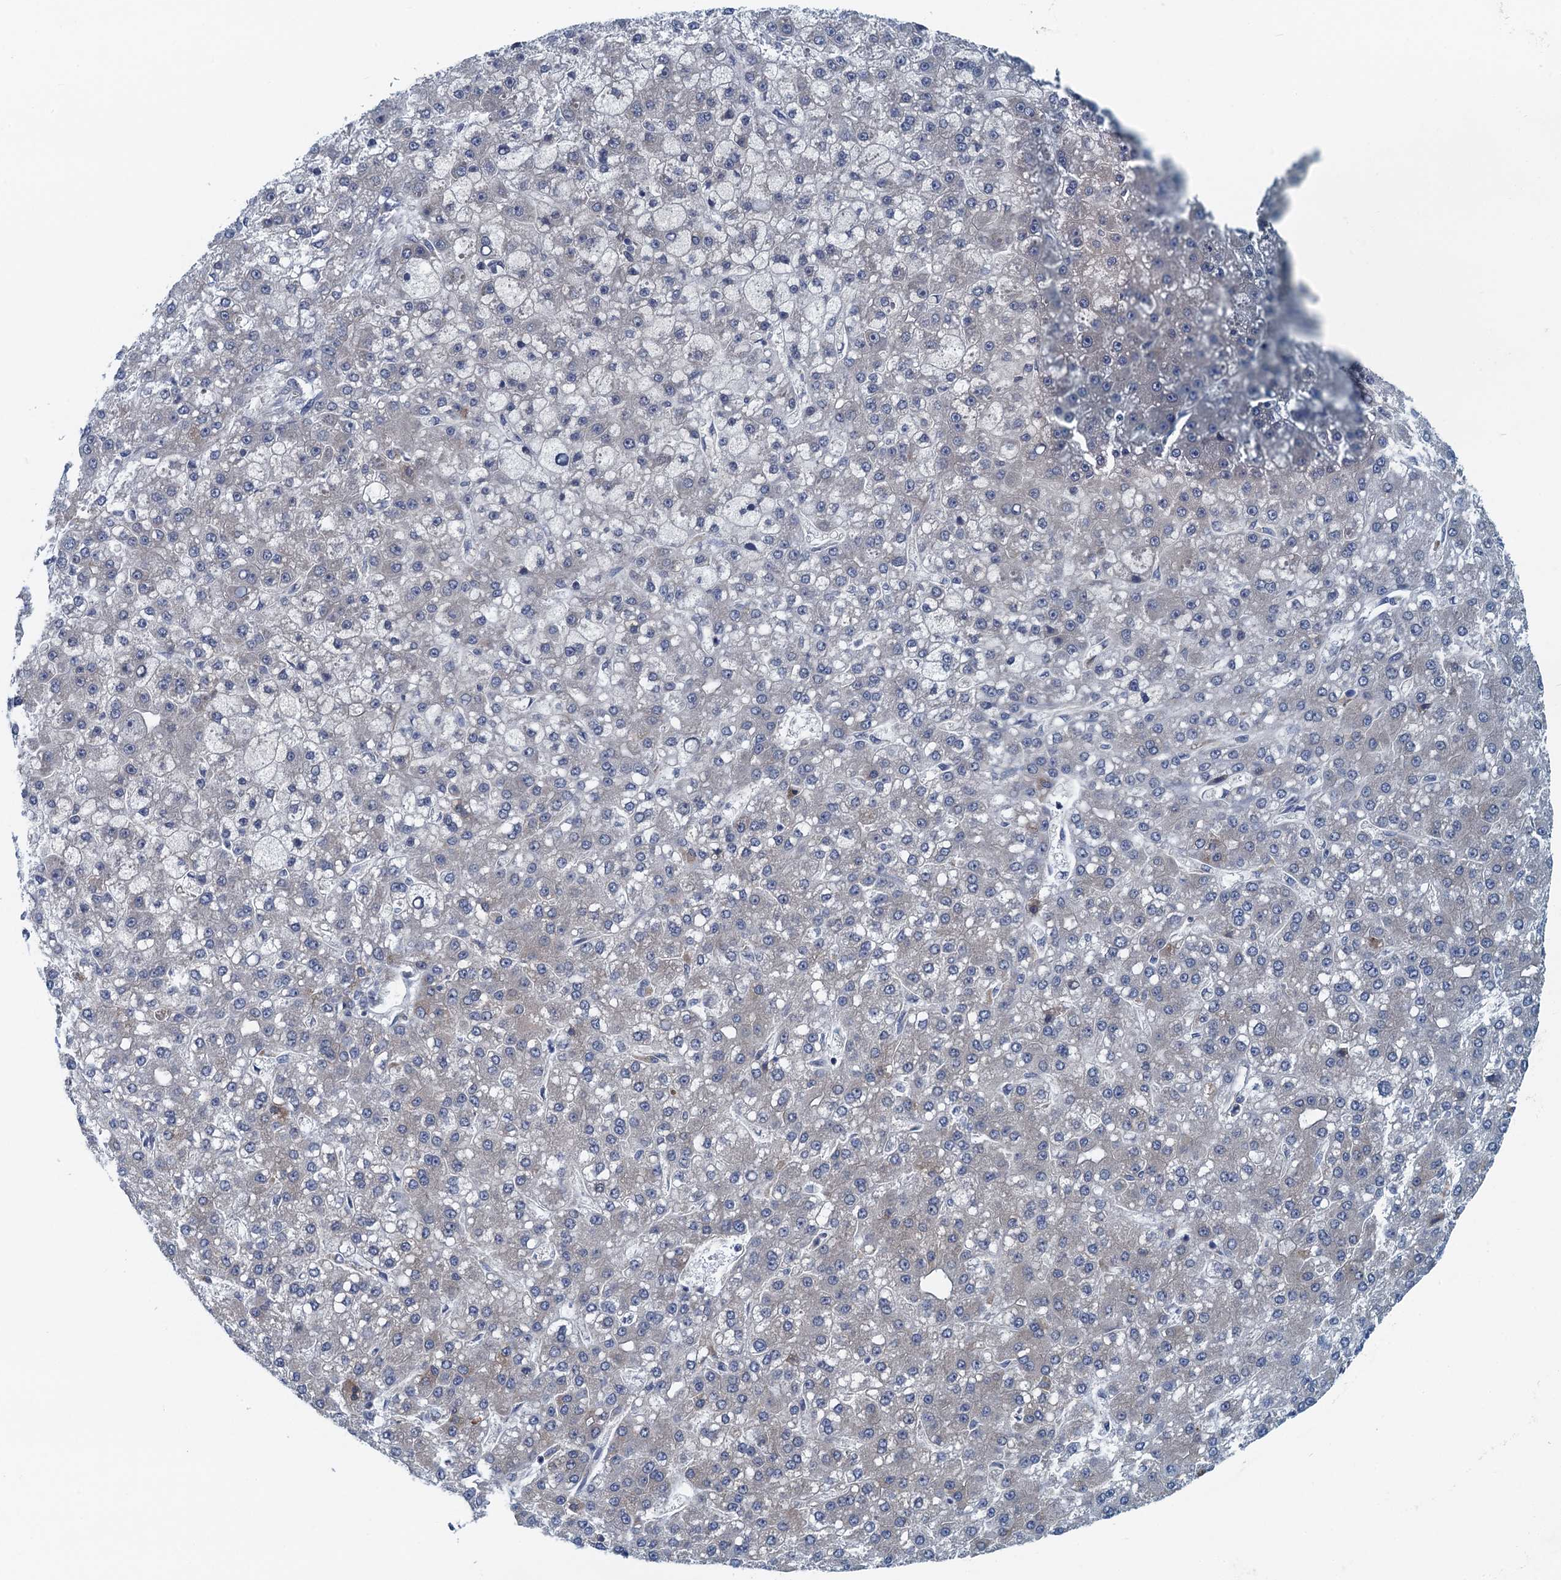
{"staining": {"intensity": "weak", "quantity": "<25%", "location": "cytoplasmic/membranous"}, "tissue": "liver cancer", "cell_type": "Tumor cells", "image_type": "cancer", "snomed": [{"axis": "morphology", "description": "Carcinoma, Hepatocellular, NOS"}, {"axis": "topography", "description": "Liver"}], "caption": "Immunohistochemistry (IHC) of liver cancer displays no expression in tumor cells.", "gene": "MYDGF", "patient": {"sex": "male", "age": 67}}